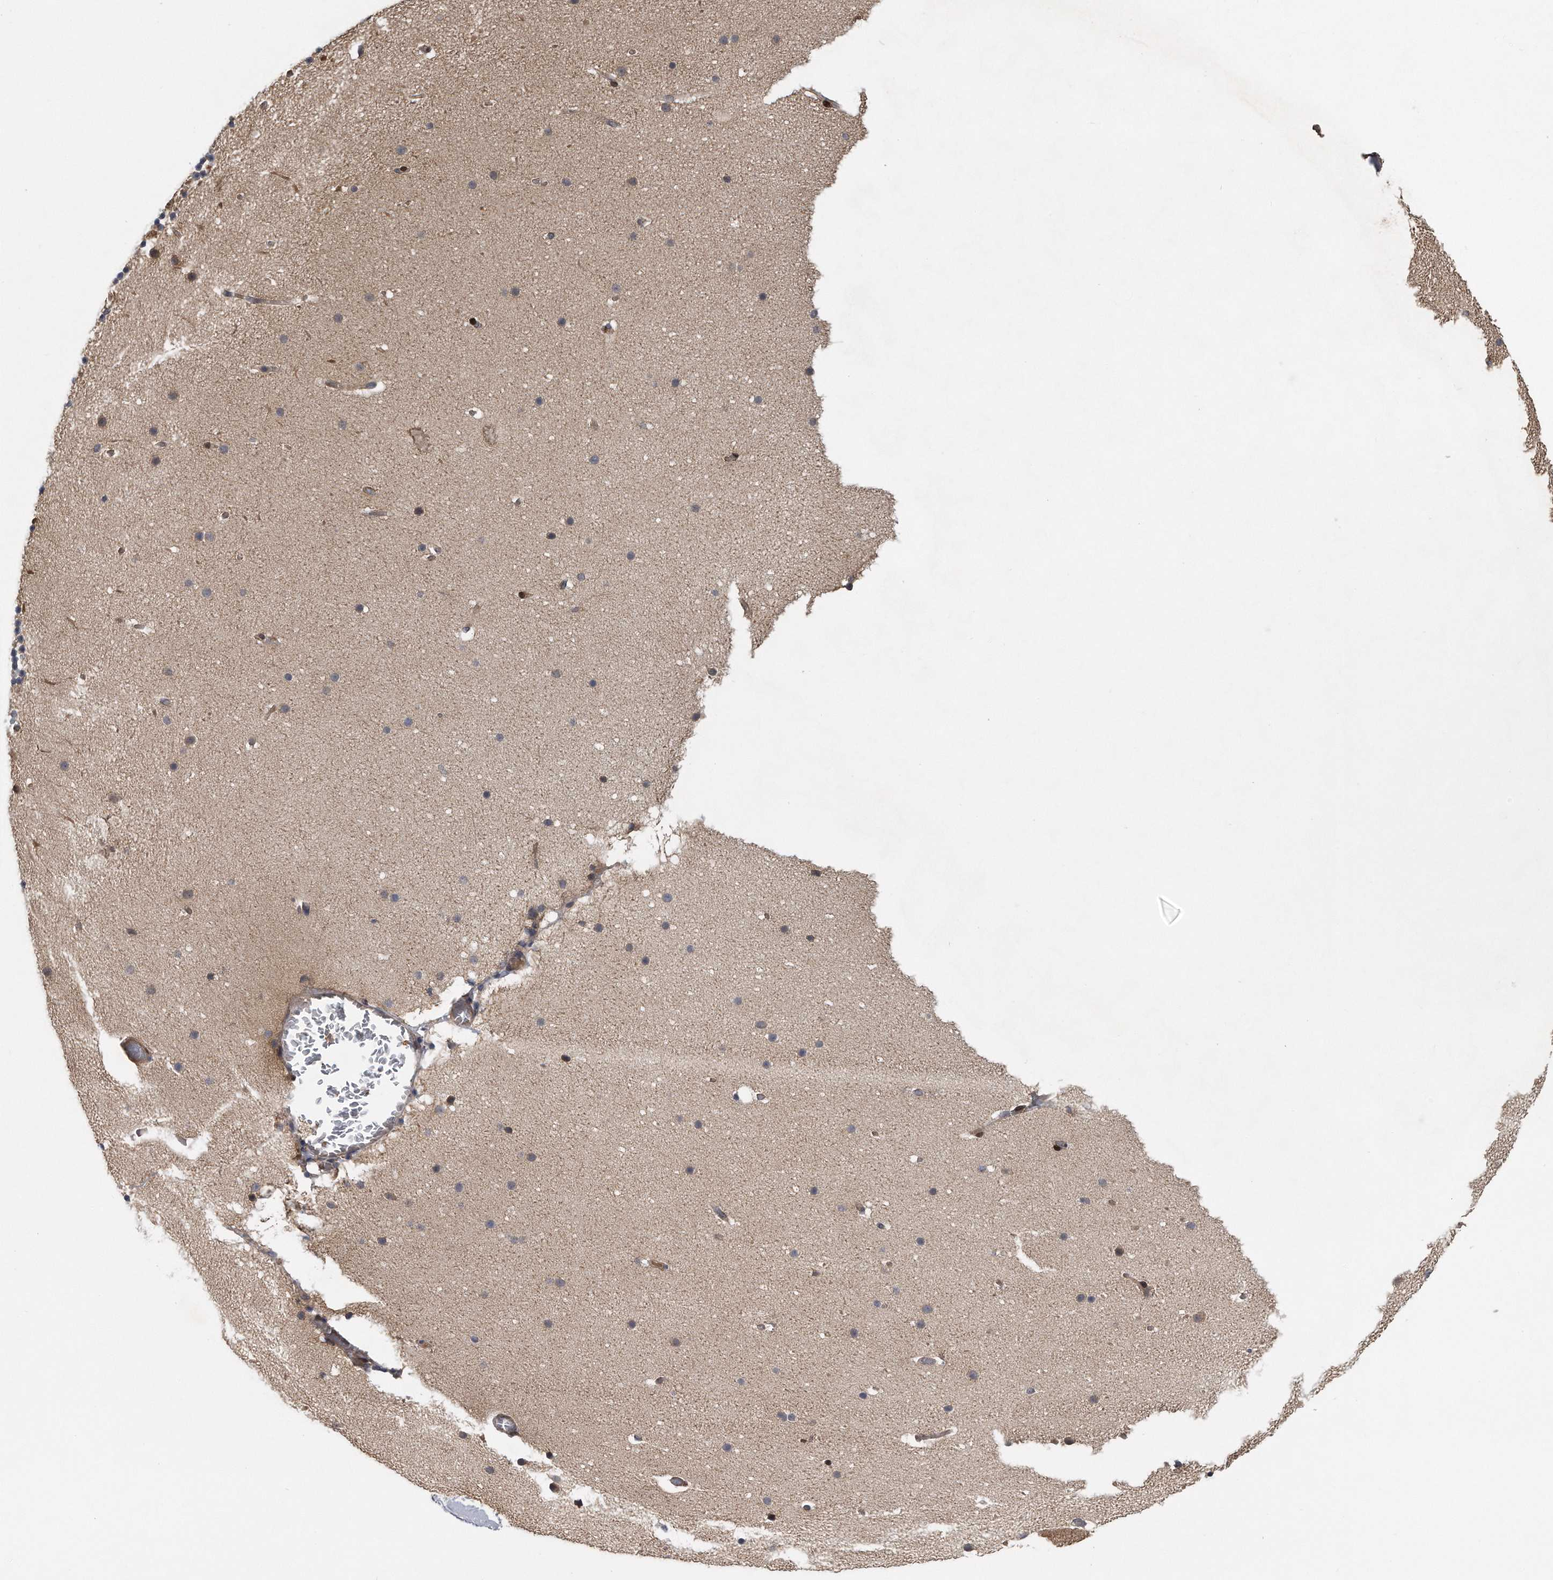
{"staining": {"intensity": "moderate", "quantity": ">75%", "location": "cytoplasmic/membranous"}, "tissue": "cerebellum", "cell_type": "Cells in granular layer", "image_type": "normal", "snomed": [{"axis": "morphology", "description": "Normal tissue, NOS"}, {"axis": "topography", "description": "Cerebellum"}], "caption": "A brown stain labels moderate cytoplasmic/membranous expression of a protein in cells in granular layer of unremarkable human cerebellum. Nuclei are stained in blue.", "gene": "ZNF79", "patient": {"sex": "male", "age": 57}}